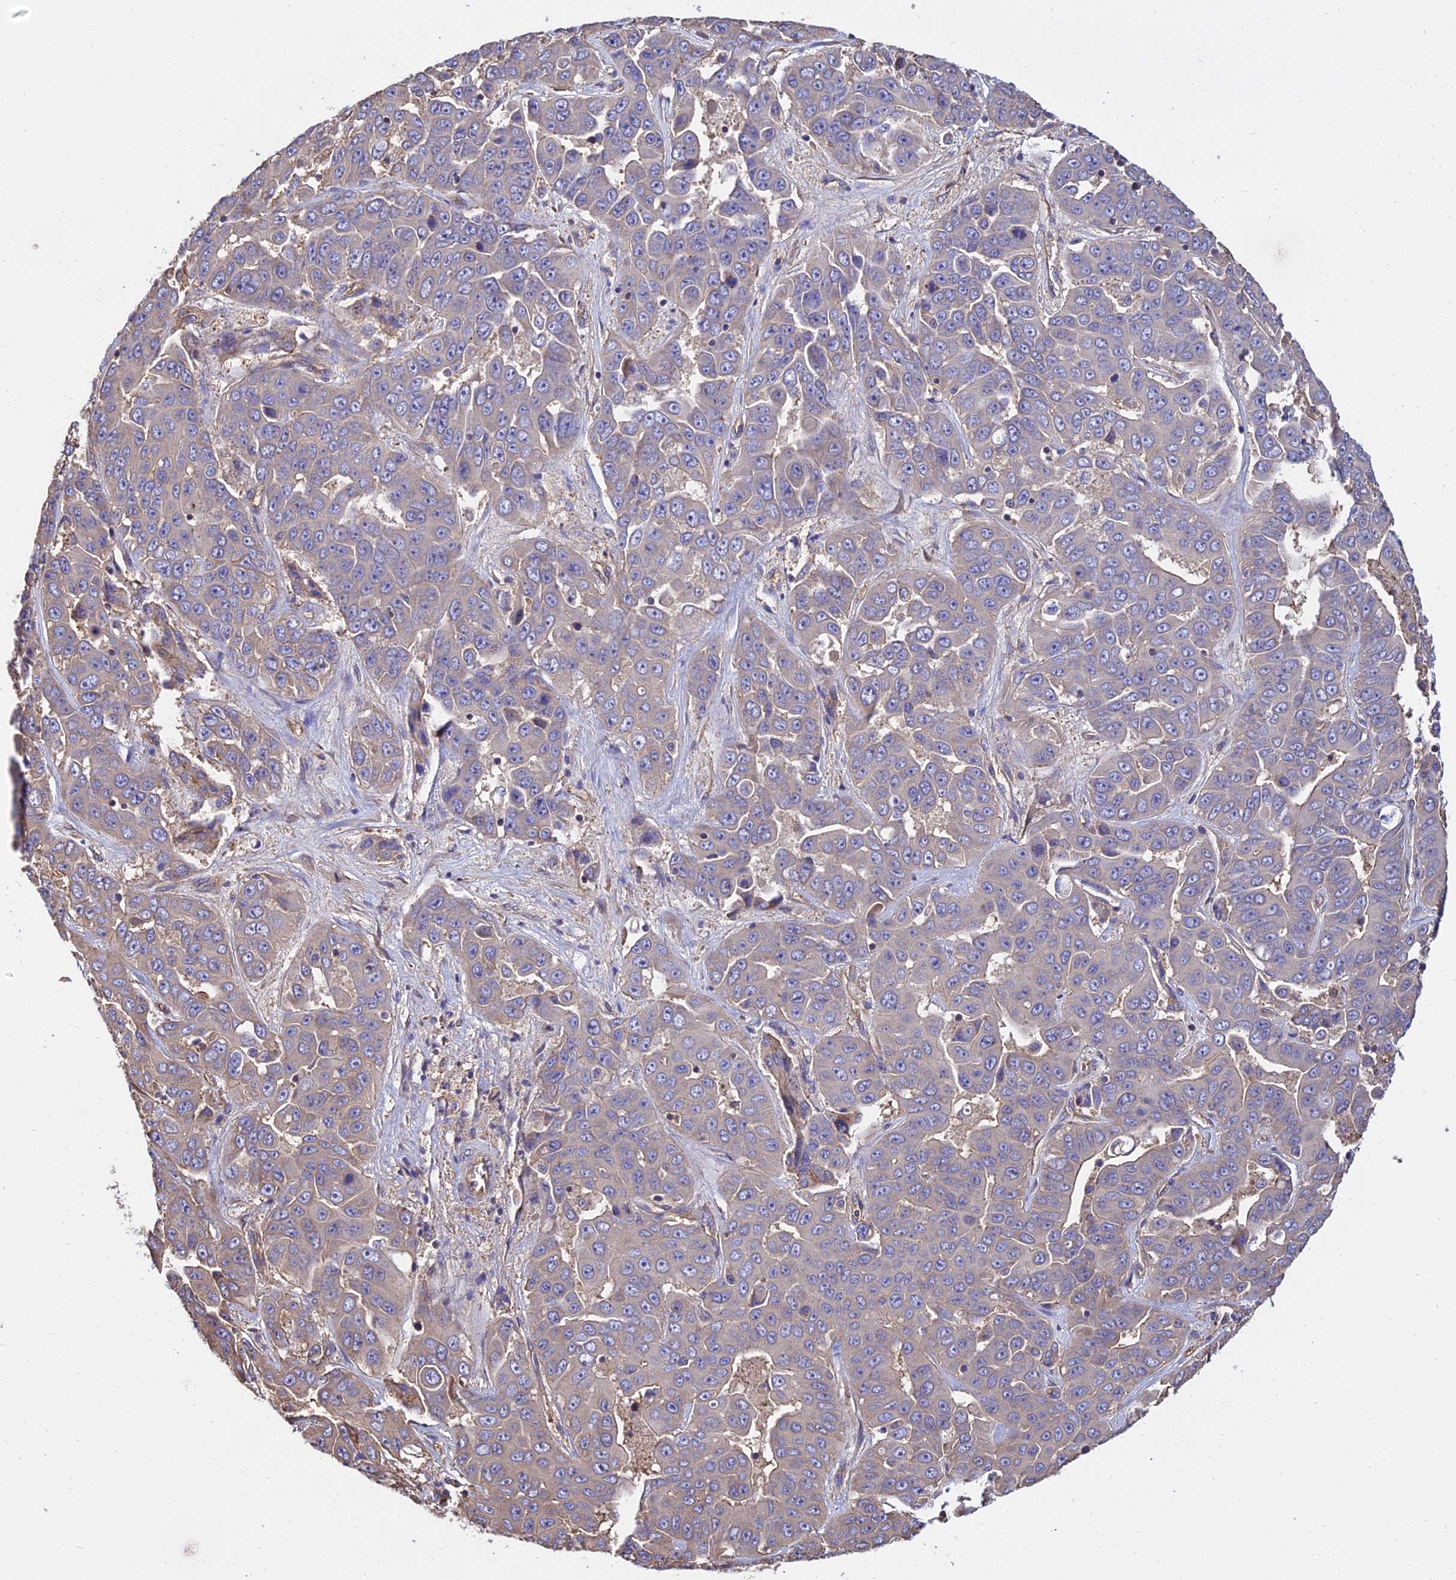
{"staining": {"intensity": "negative", "quantity": "none", "location": "none"}, "tissue": "liver cancer", "cell_type": "Tumor cells", "image_type": "cancer", "snomed": [{"axis": "morphology", "description": "Cholangiocarcinoma"}, {"axis": "topography", "description": "Liver"}], "caption": "A histopathology image of liver cancer stained for a protein reveals no brown staining in tumor cells.", "gene": "CALM2", "patient": {"sex": "female", "age": 52}}